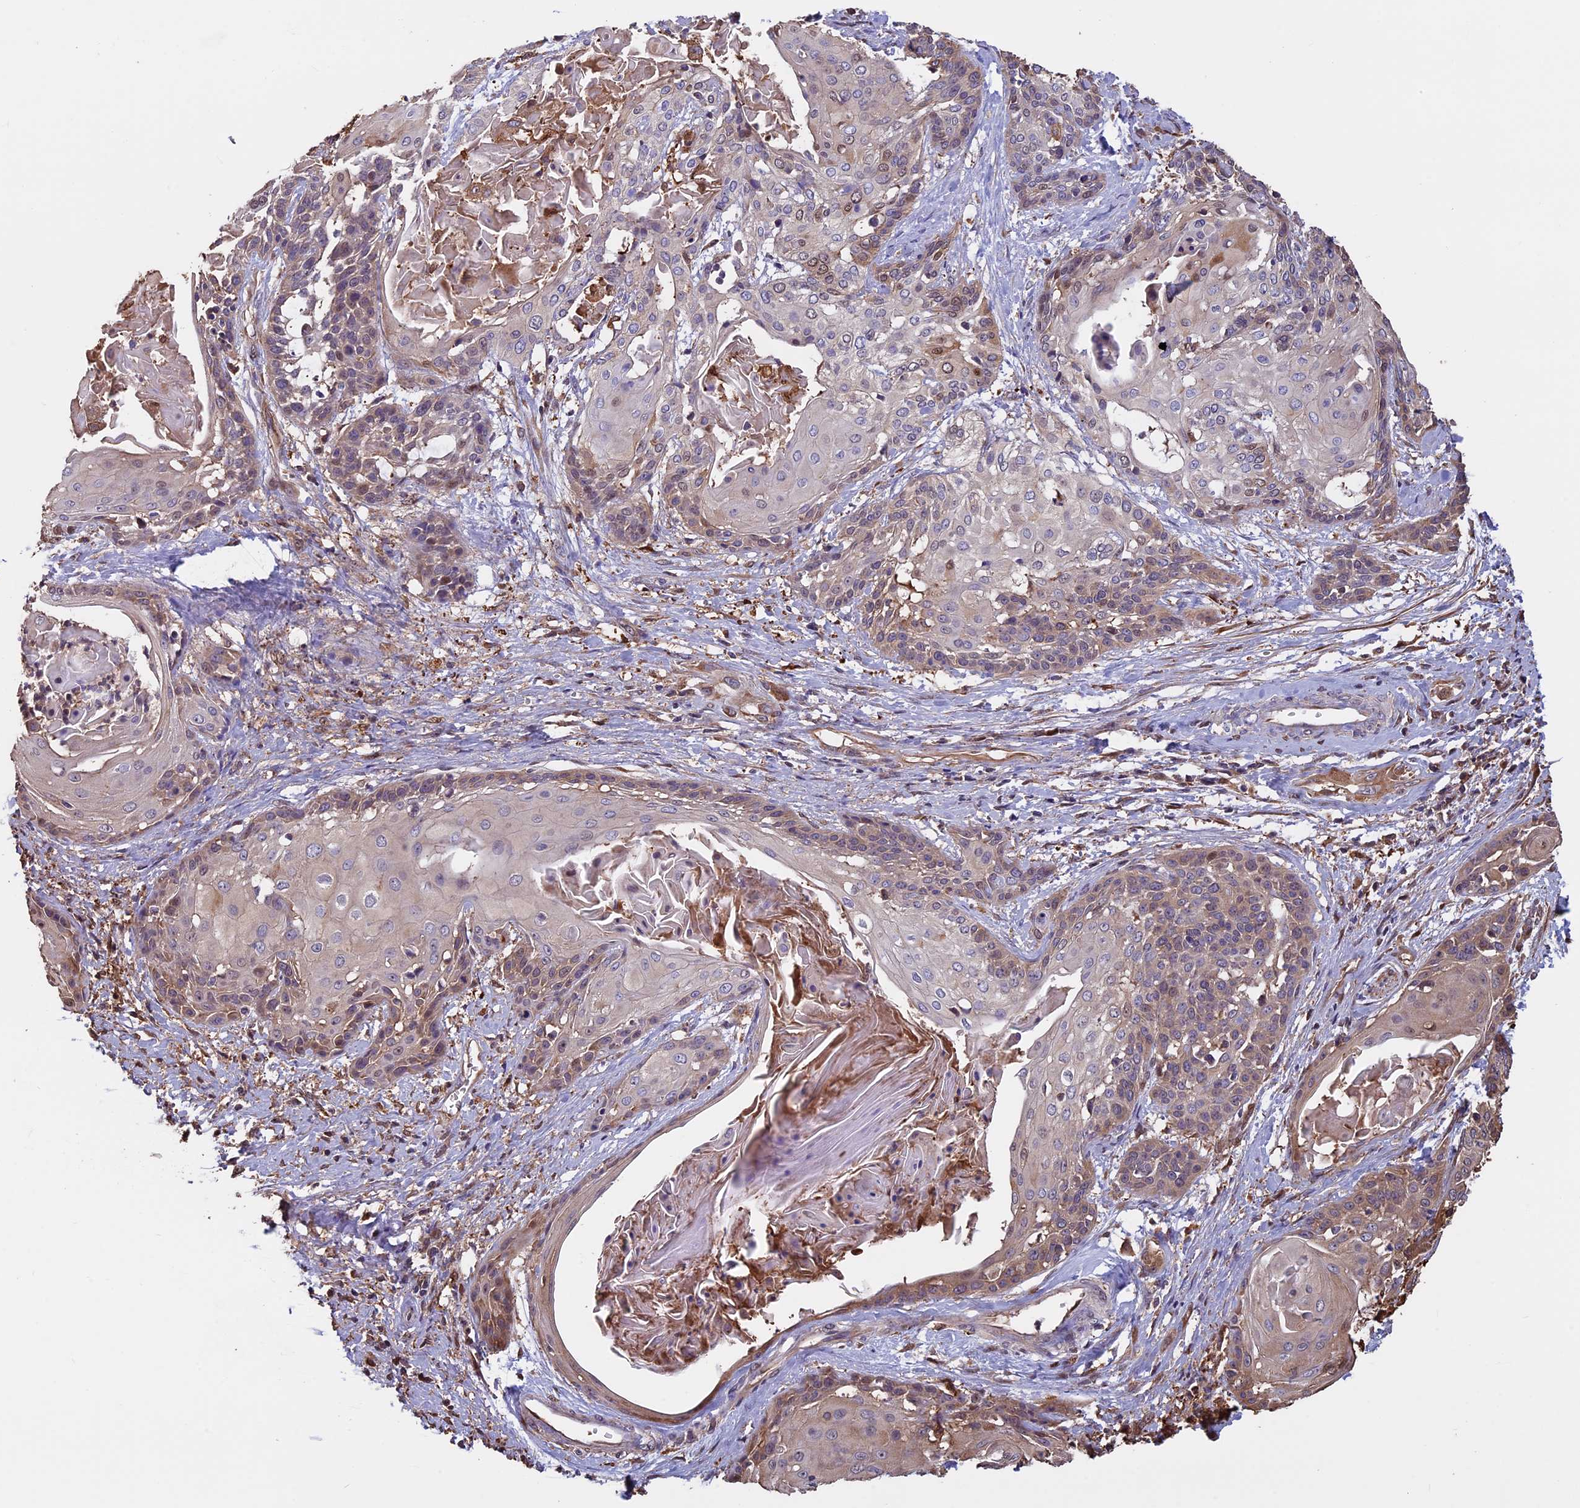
{"staining": {"intensity": "weak", "quantity": "25%-75%", "location": "cytoplasmic/membranous"}, "tissue": "cervical cancer", "cell_type": "Tumor cells", "image_type": "cancer", "snomed": [{"axis": "morphology", "description": "Squamous cell carcinoma, NOS"}, {"axis": "topography", "description": "Cervix"}], "caption": "Immunohistochemical staining of human cervical cancer (squamous cell carcinoma) shows low levels of weak cytoplasmic/membranous protein staining in approximately 25%-75% of tumor cells. (DAB (3,3'-diaminobenzidine) = brown stain, brightfield microscopy at high magnification).", "gene": "VWA3A", "patient": {"sex": "female", "age": 57}}